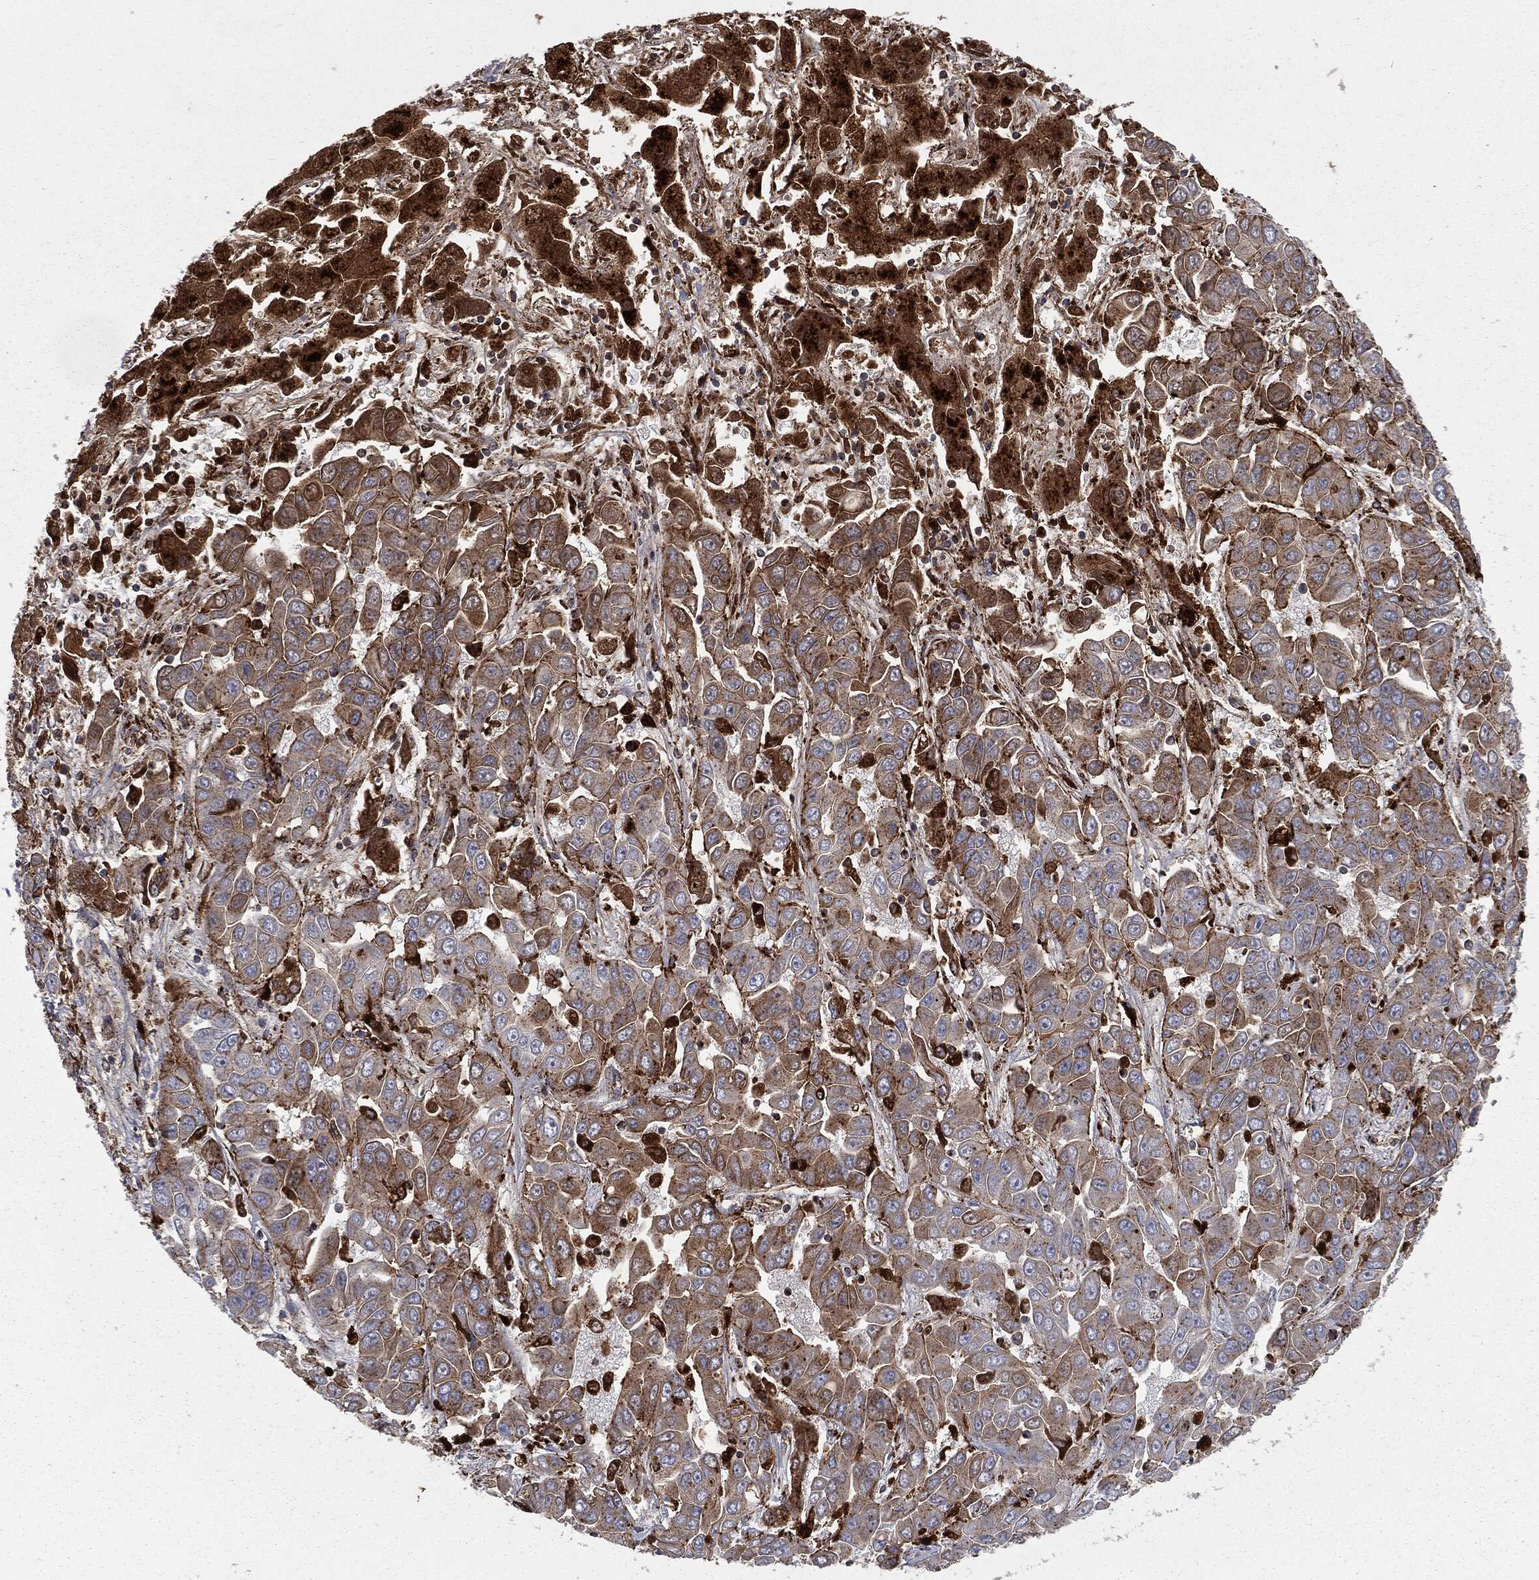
{"staining": {"intensity": "moderate", "quantity": ">75%", "location": "cytoplasmic/membranous"}, "tissue": "liver cancer", "cell_type": "Tumor cells", "image_type": "cancer", "snomed": [{"axis": "morphology", "description": "Cholangiocarcinoma"}, {"axis": "topography", "description": "Liver"}], "caption": "Immunohistochemistry (IHC) of human liver cancer shows medium levels of moderate cytoplasmic/membranous expression in approximately >75% of tumor cells.", "gene": "CTSA", "patient": {"sex": "female", "age": 52}}